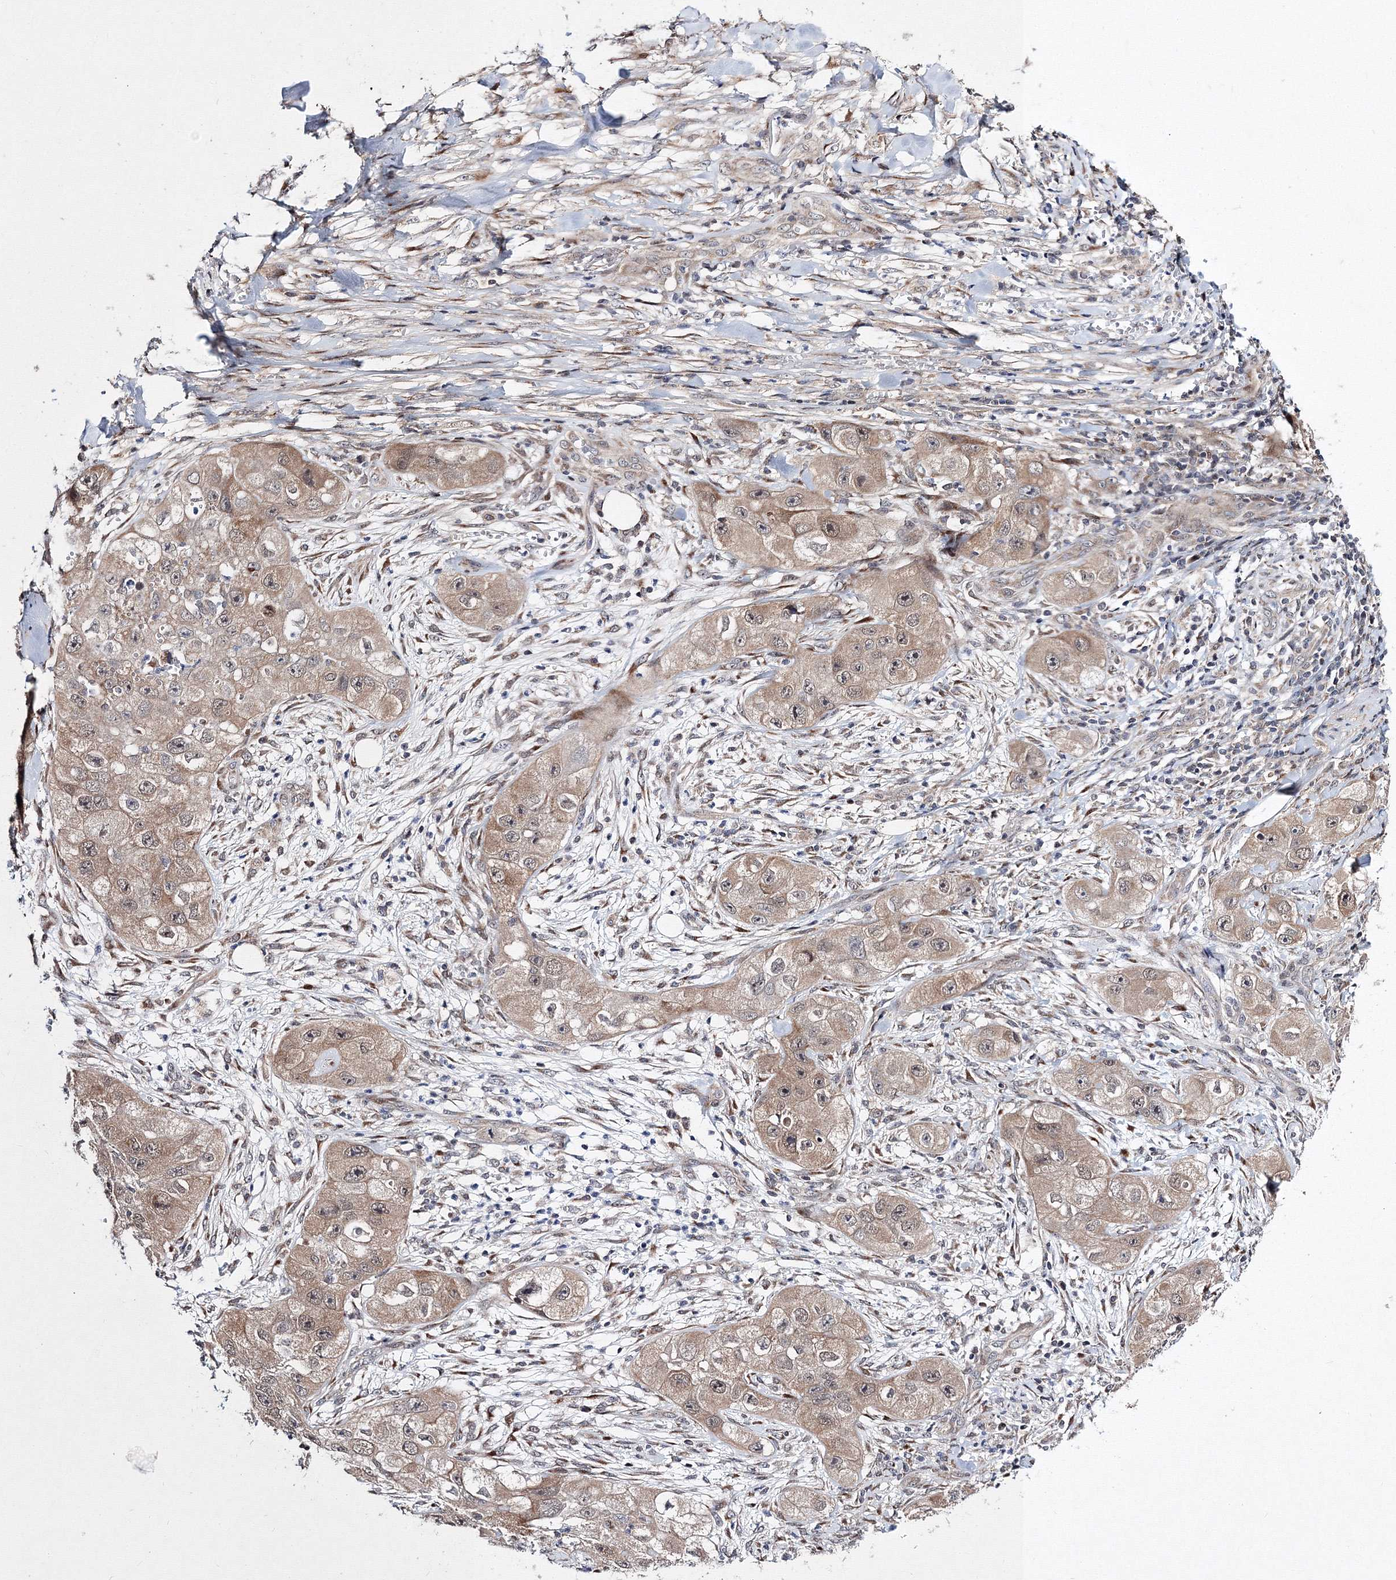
{"staining": {"intensity": "moderate", "quantity": ">75%", "location": "cytoplasmic/membranous,nuclear"}, "tissue": "skin cancer", "cell_type": "Tumor cells", "image_type": "cancer", "snomed": [{"axis": "morphology", "description": "Squamous cell carcinoma, NOS"}, {"axis": "topography", "description": "Skin"}, {"axis": "topography", "description": "Subcutis"}], "caption": "The image shows a brown stain indicating the presence of a protein in the cytoplasmic/membranous and nuclear of tumor cells in skin cancer.", "gene": "GPN1", "patient": {"sex": "male", "age": 73}}